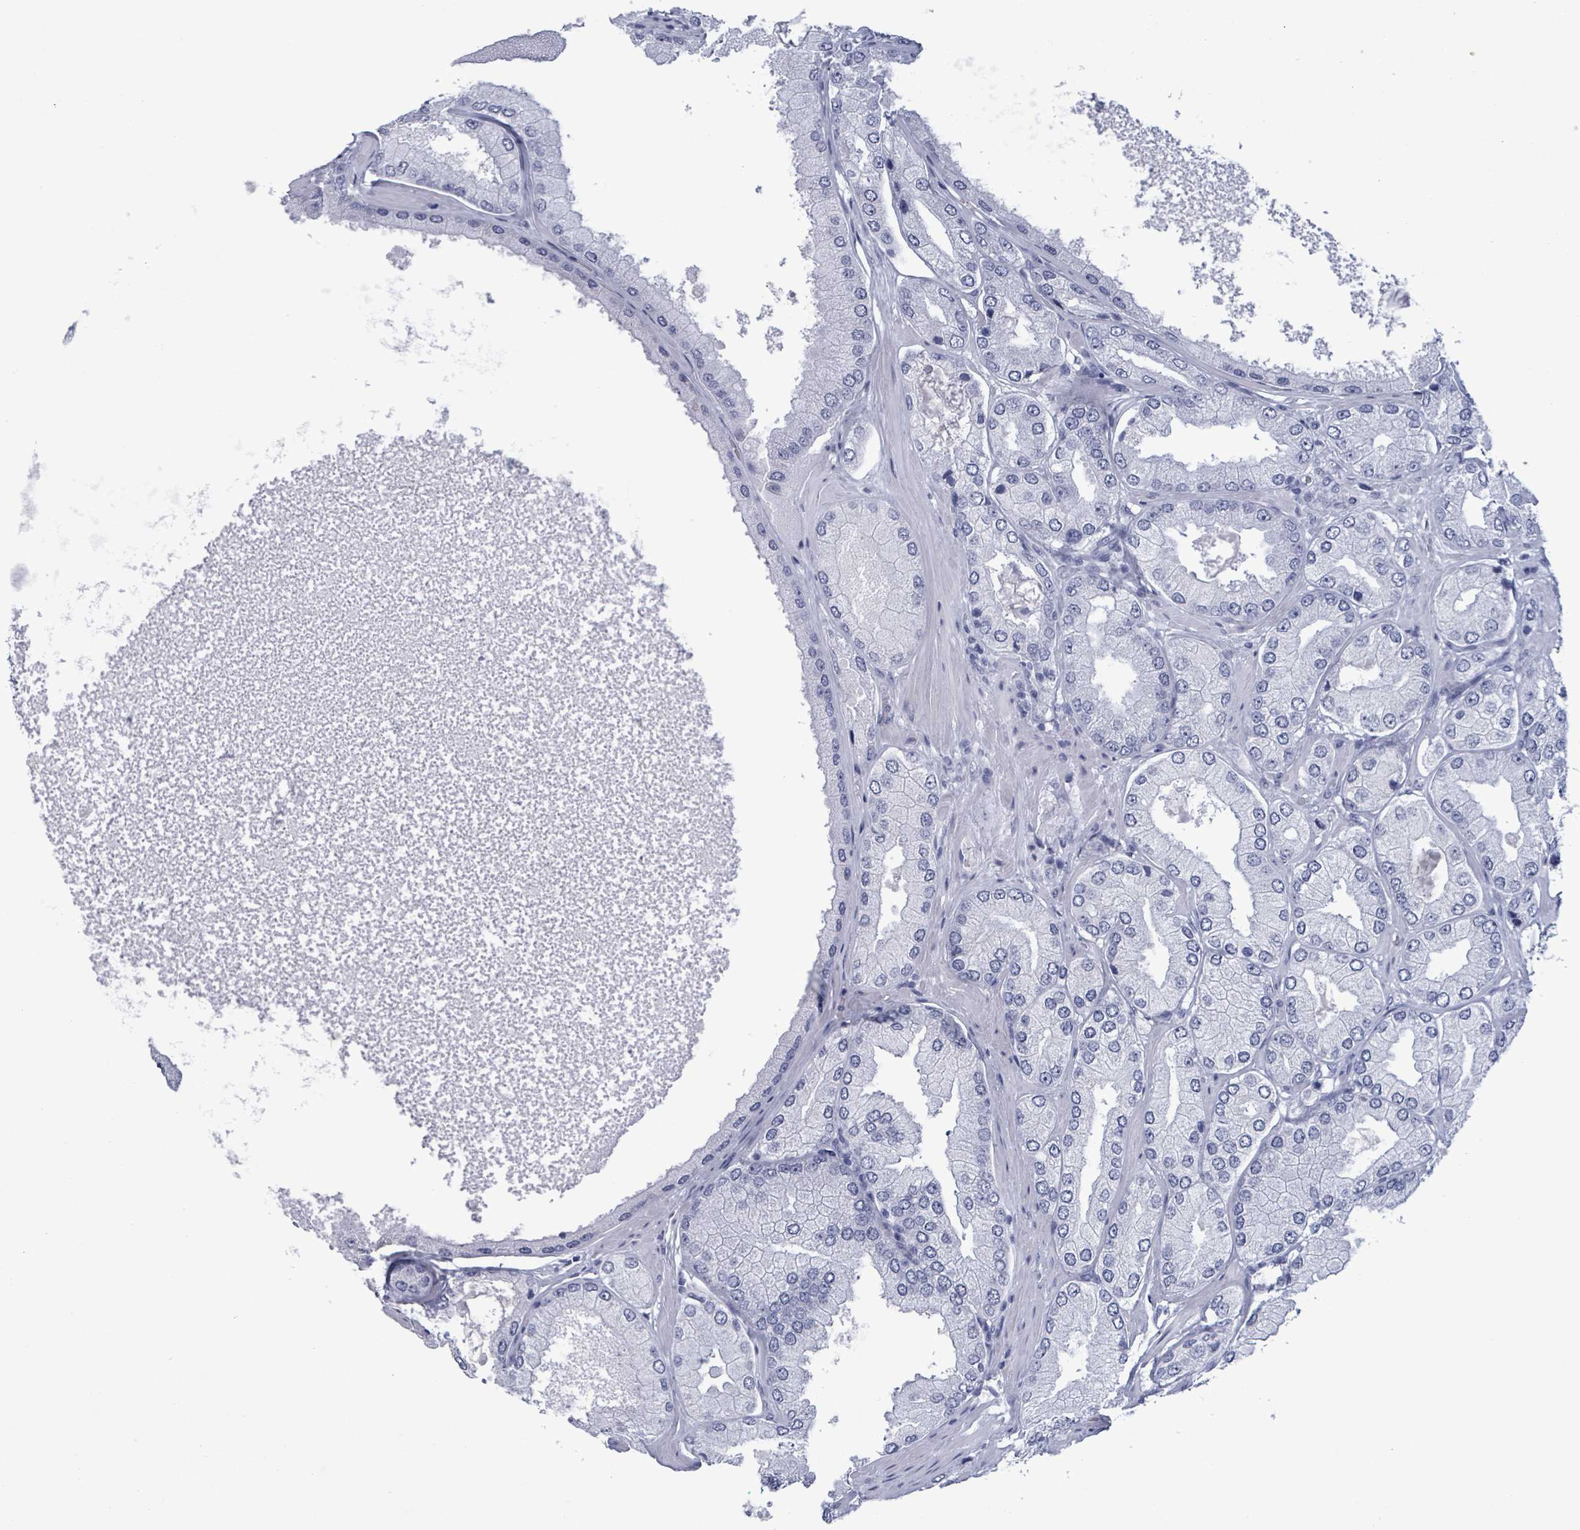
{"staining": {"intensity": "negative", "quantity": "none", "location": "none"}, "tissue": "prostate cancer", "cell_type": "Tumor cells", "image_type": "cancer", "snomed": [{"axis": "morphology", "description": "Adenocarcinoma, Low grade"}, {"axis": "topography", "description": "Prostate"}], "caption": "Immunohistochemical staining of human prostate cancer (low-grade adenocarcinoma) exhibits no significant expression in tumor cells.", "gene": "NKX2-1", "patient": {"sex": "male", "age": 42}}